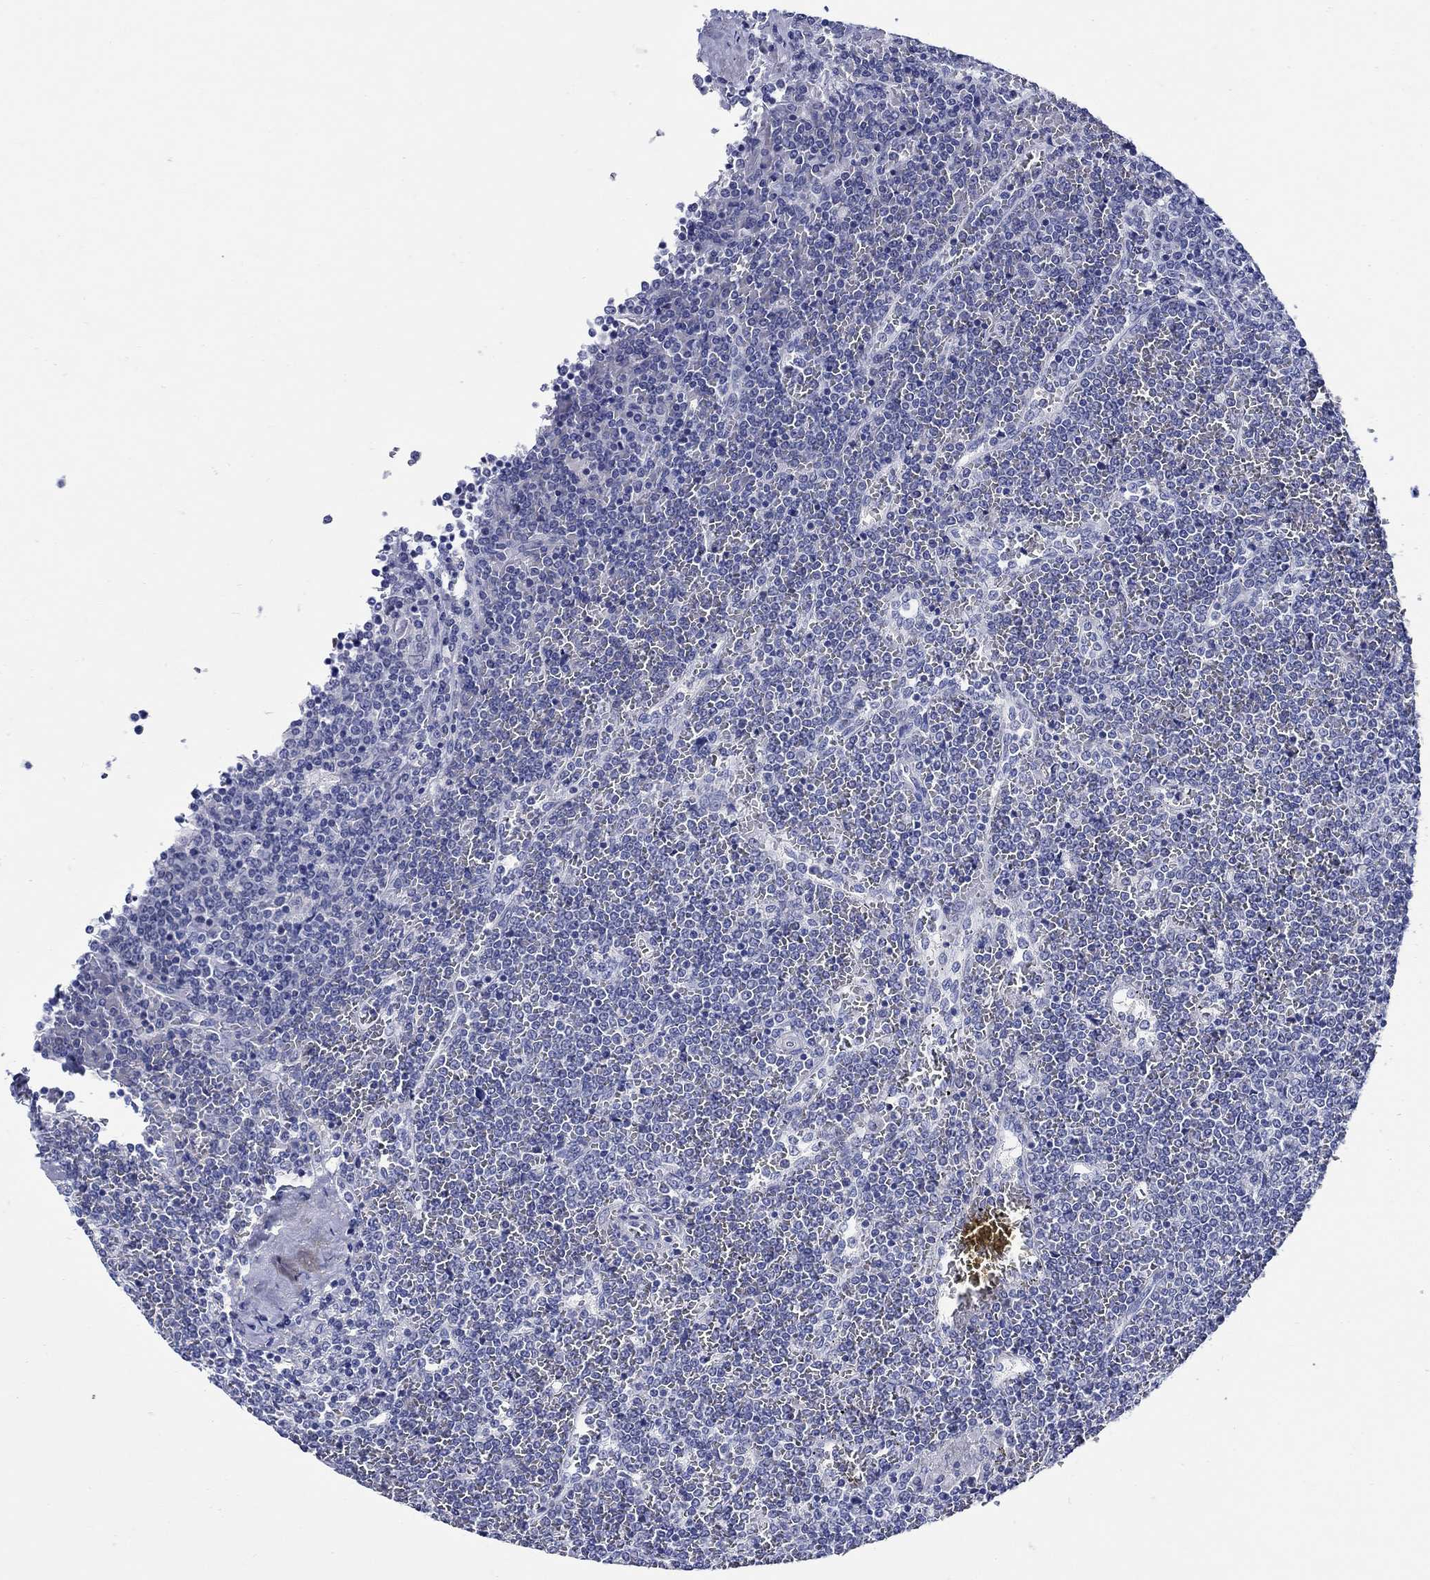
{"staining": {"intensity": "negative", "quantity": "none", "location": "none"}, "tissue": "lymphoma", "cell_type": "Tumor cells", "image_type": "cancer", "snomed": [{"axis": "morphology", "description": "Malignant lymphoma, non-Hodgkin's type, Low grade"}, {"axis": "topography", "description": "Spleen"}], "caption": "This is an IHC histopathology image of human malignant lymphoma, non-Hodgkin's type (low-grade). There is no positivity in tumor cells.", "gene": "MC2R", "patient": {"sex": "female", "age": 19}}